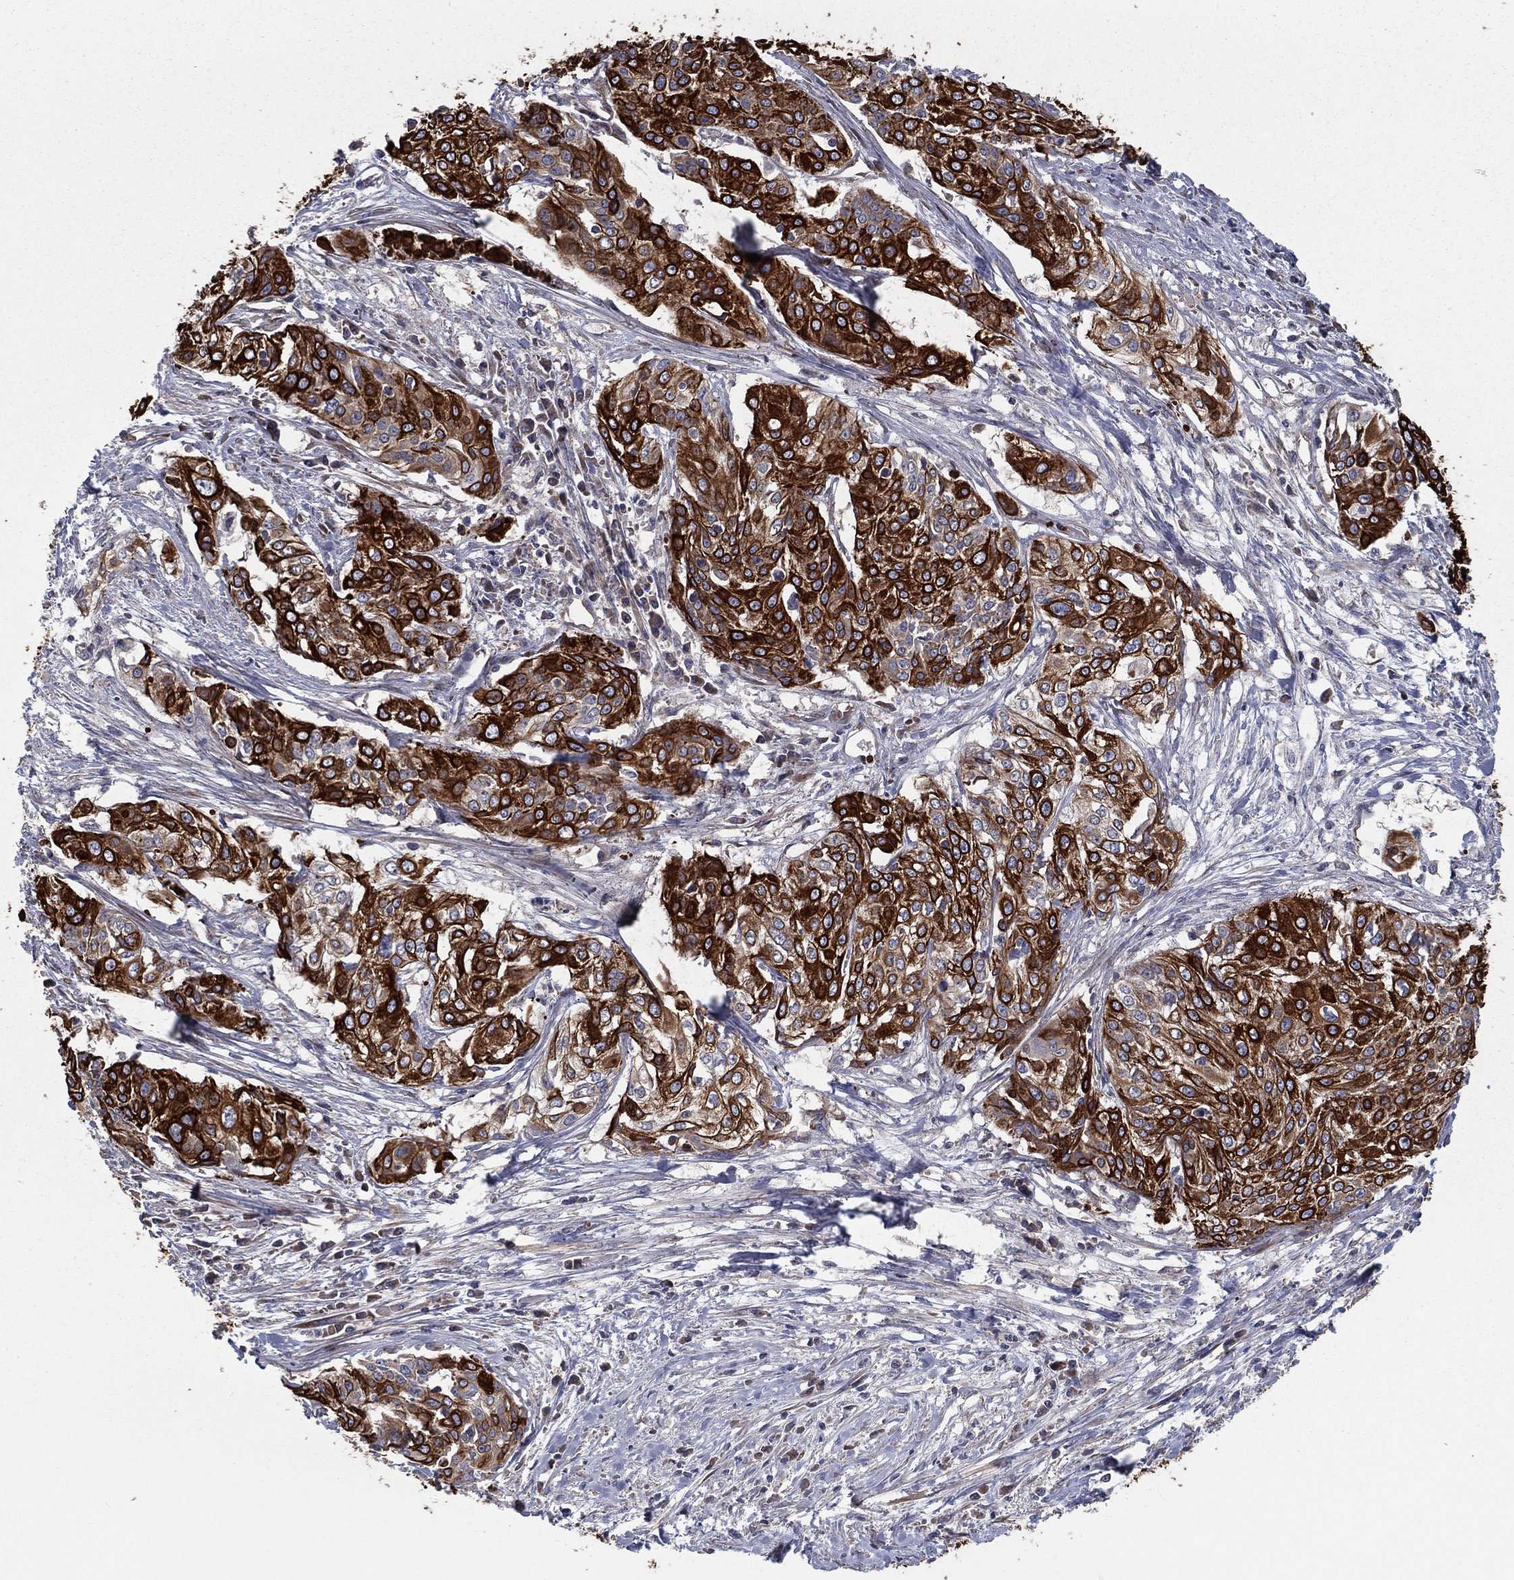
{"staining": {"intensity": "strong", "quantity": ">75%", "location": "cytoplasmic/membranous"}, "tissue": "cervical cancer", "cell_type": "Tumor cells", "image_type": "cancer", "snomed": [{"axis": "morphology", "description": "Squamous cell carcinoma, NOS"}, {"axis": "topography", "description": "Cervix"}], "caption": "Immunohistochemical staining of human cervical cancer exhibits strong cytoplasmic/membranous protein positivity in about >75% of tumor cells.", "gene": "EIF2B5", "patient": {"sex": "female", "age": 39}}